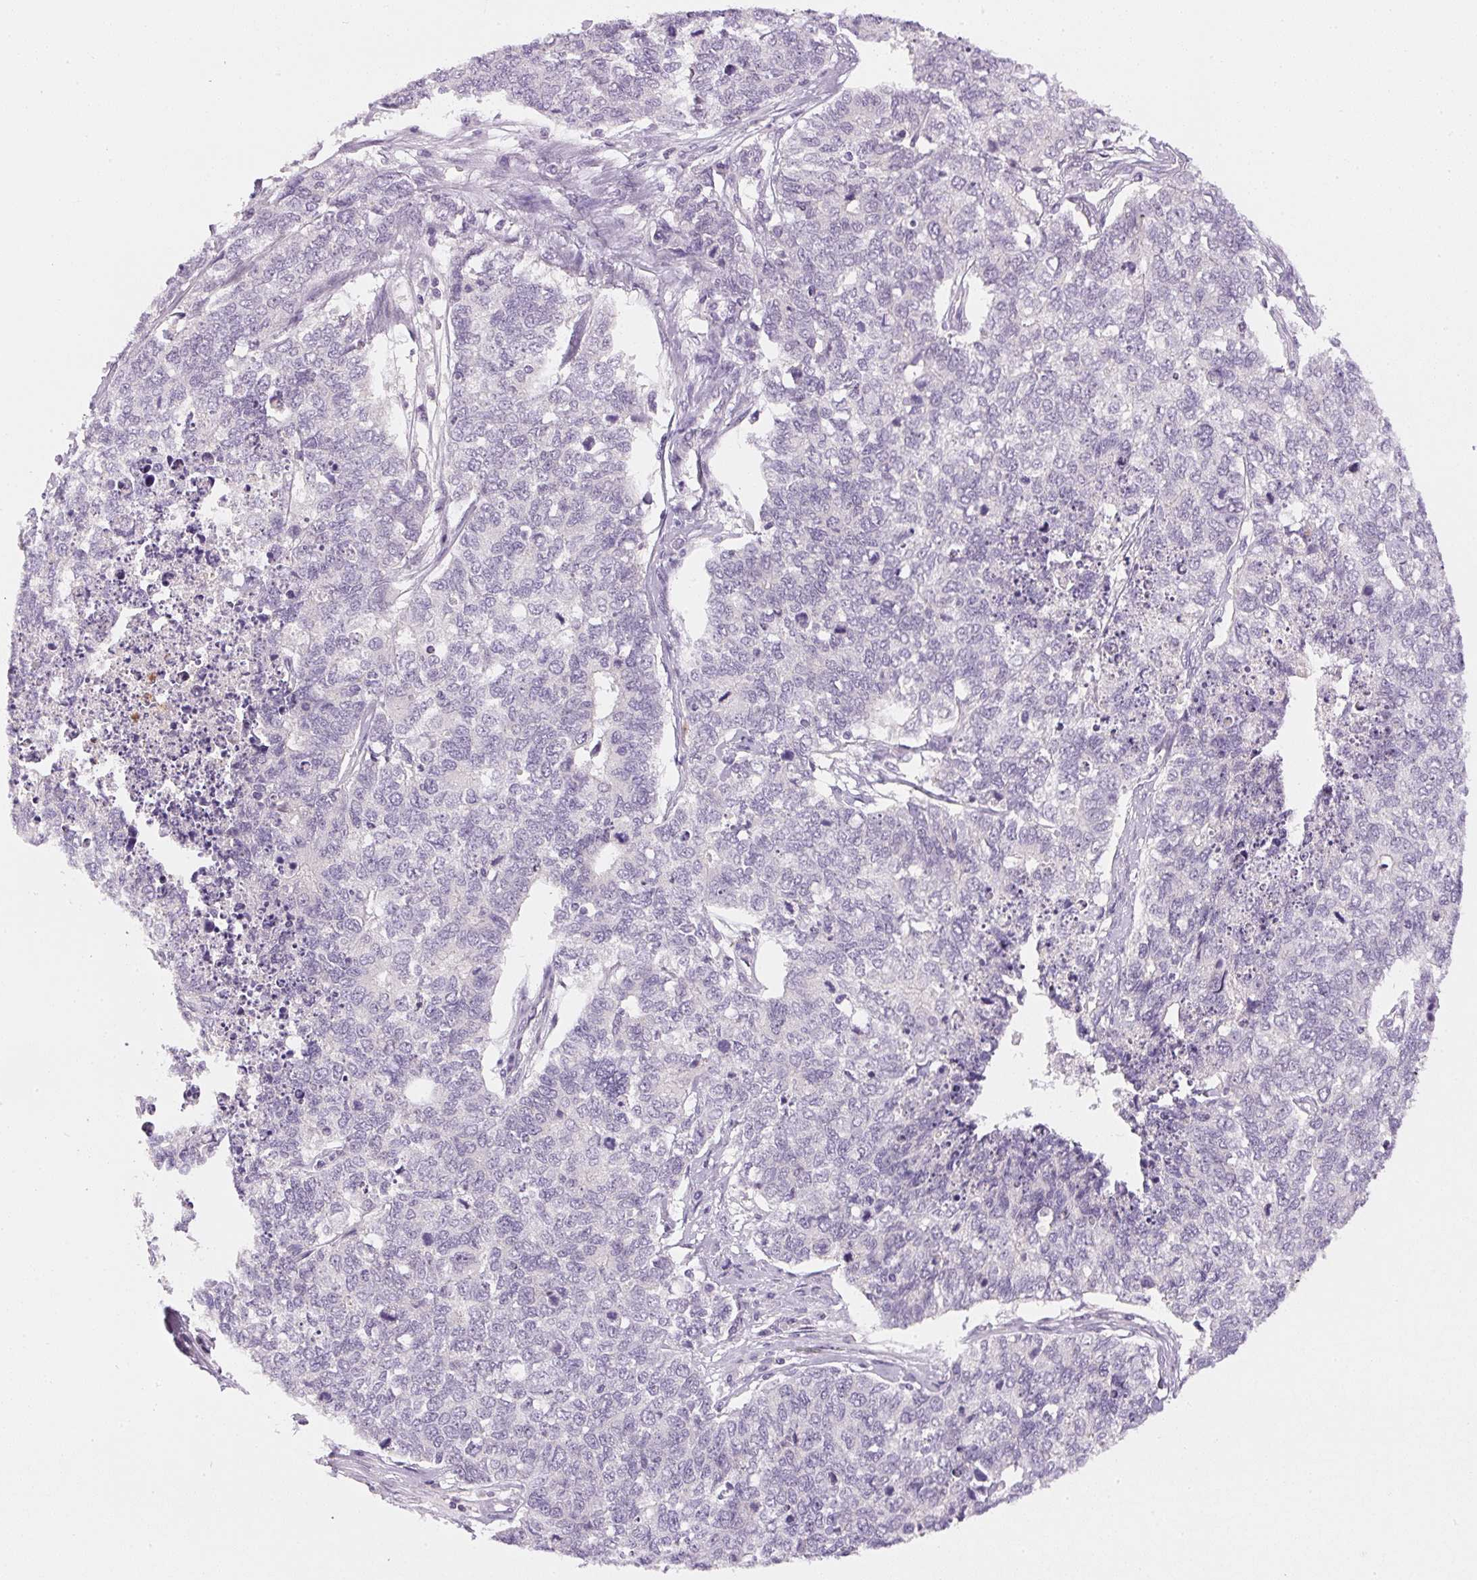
{"staining": {"intensity": "negative", "quantity": "none", "location": "none"}, "tissue": "cervical cancer", "cell_type": "Tumor cells", "image_type": "cancer", "snomed": [{"axis": "morphology", "description": "Squamous cell carcinoma, NOS"}, {"axis": "topography", "description": "Cervix"}], "caption": "A micrograph of cervical squamous cell carcinoma stained for a protein demonstrates no brown staining in tumor cells.", "gene": "SGF29", "patient": {"sex": "female", "age": 63}}